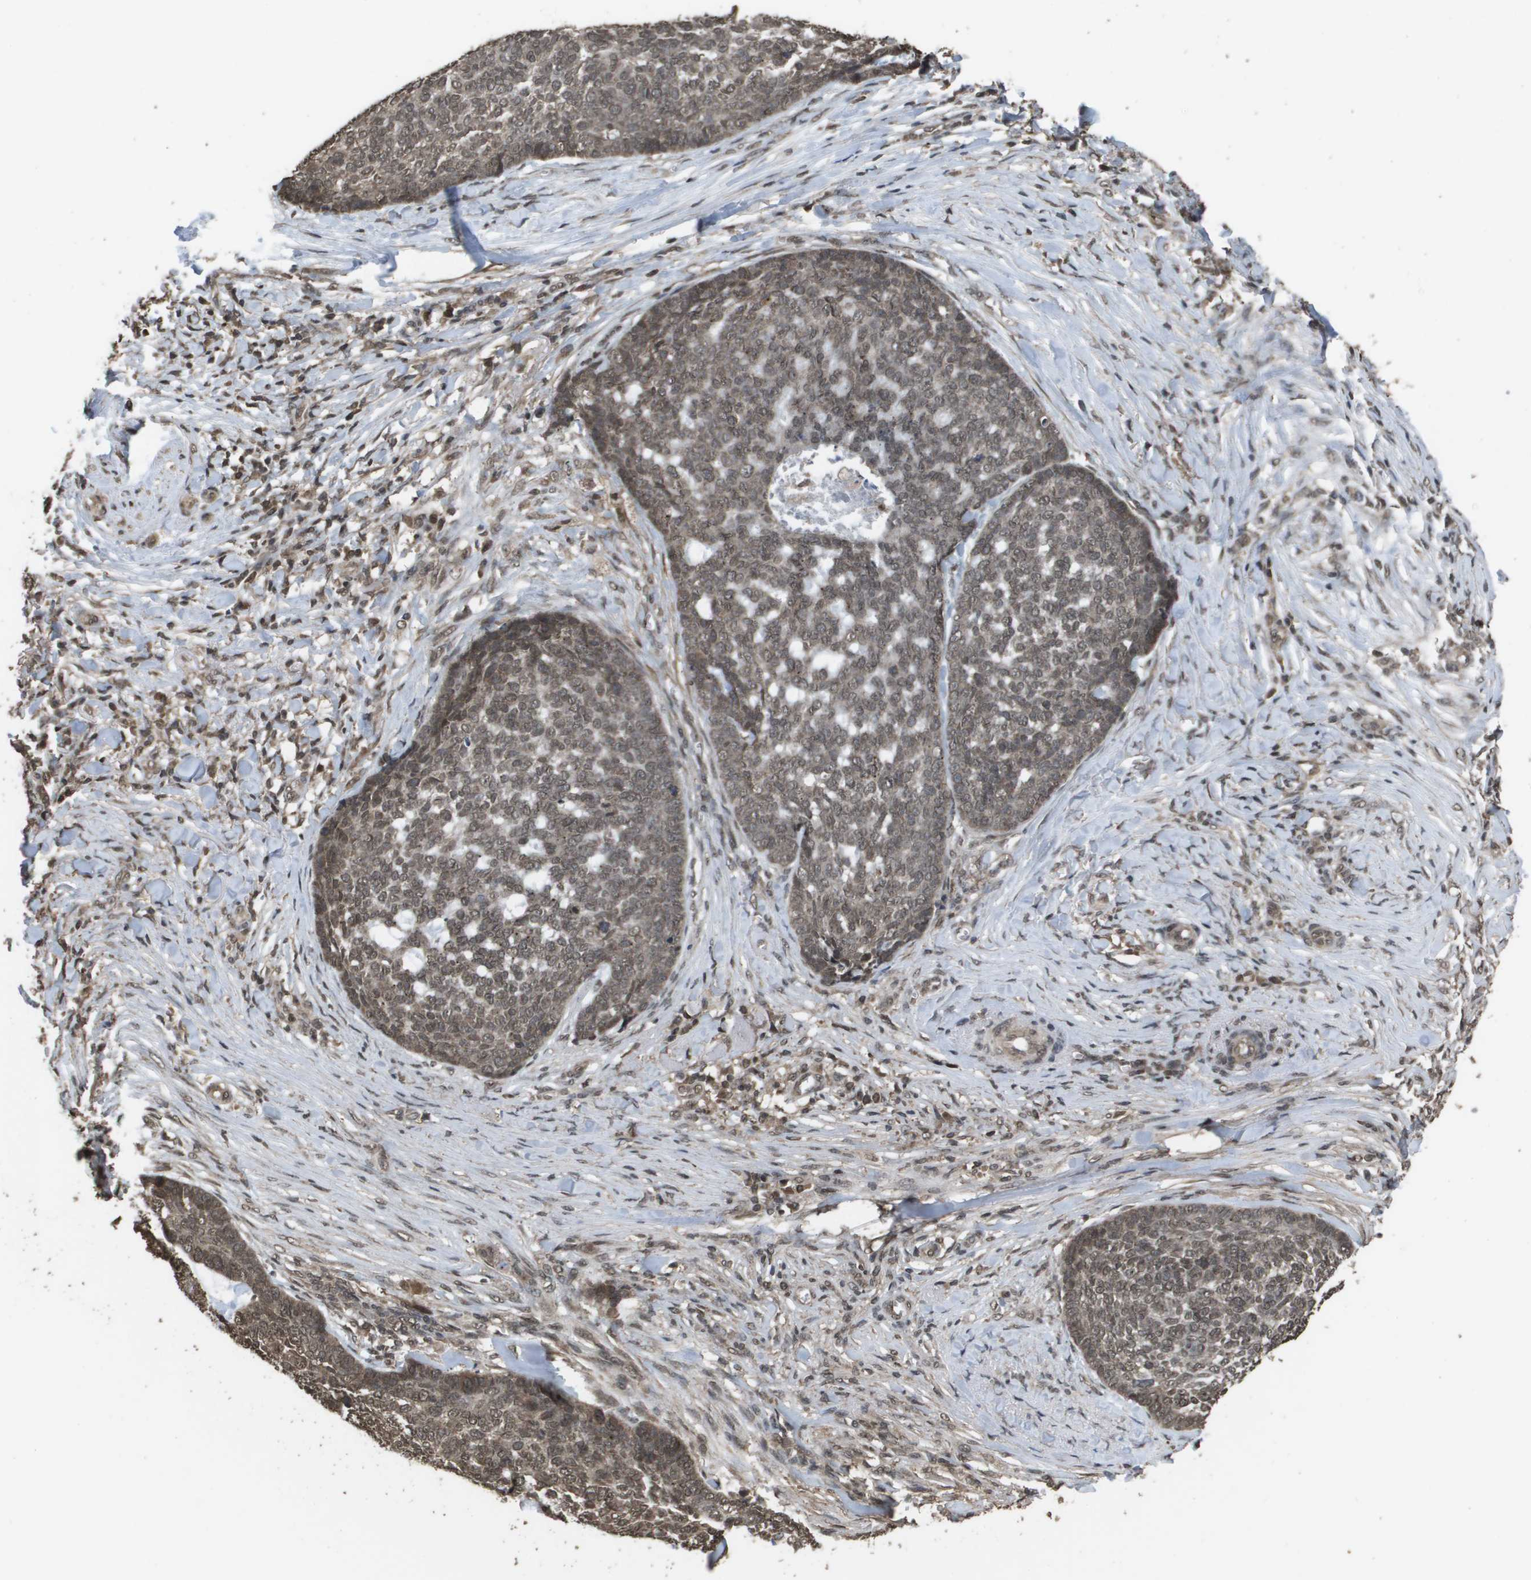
{"staining": {"intensity": "weak", "quantity": ">75%", "location": "nuclear"}, "tissue": "skin cancer", "cell_type": "Tumor cells", "image_type": "cancer", "snomed": [{"axis": "morphology", "description": "Basal cell carcinoma"}, {"axis": "topography", "description": "Skin"}], "caption": "Skin basal cell carcinoma tissue reveals weak nuclear expression in approximately >75% of tumor cells", "gene": "AXIN2", "patient": {"sex": "male", "age": 84}}